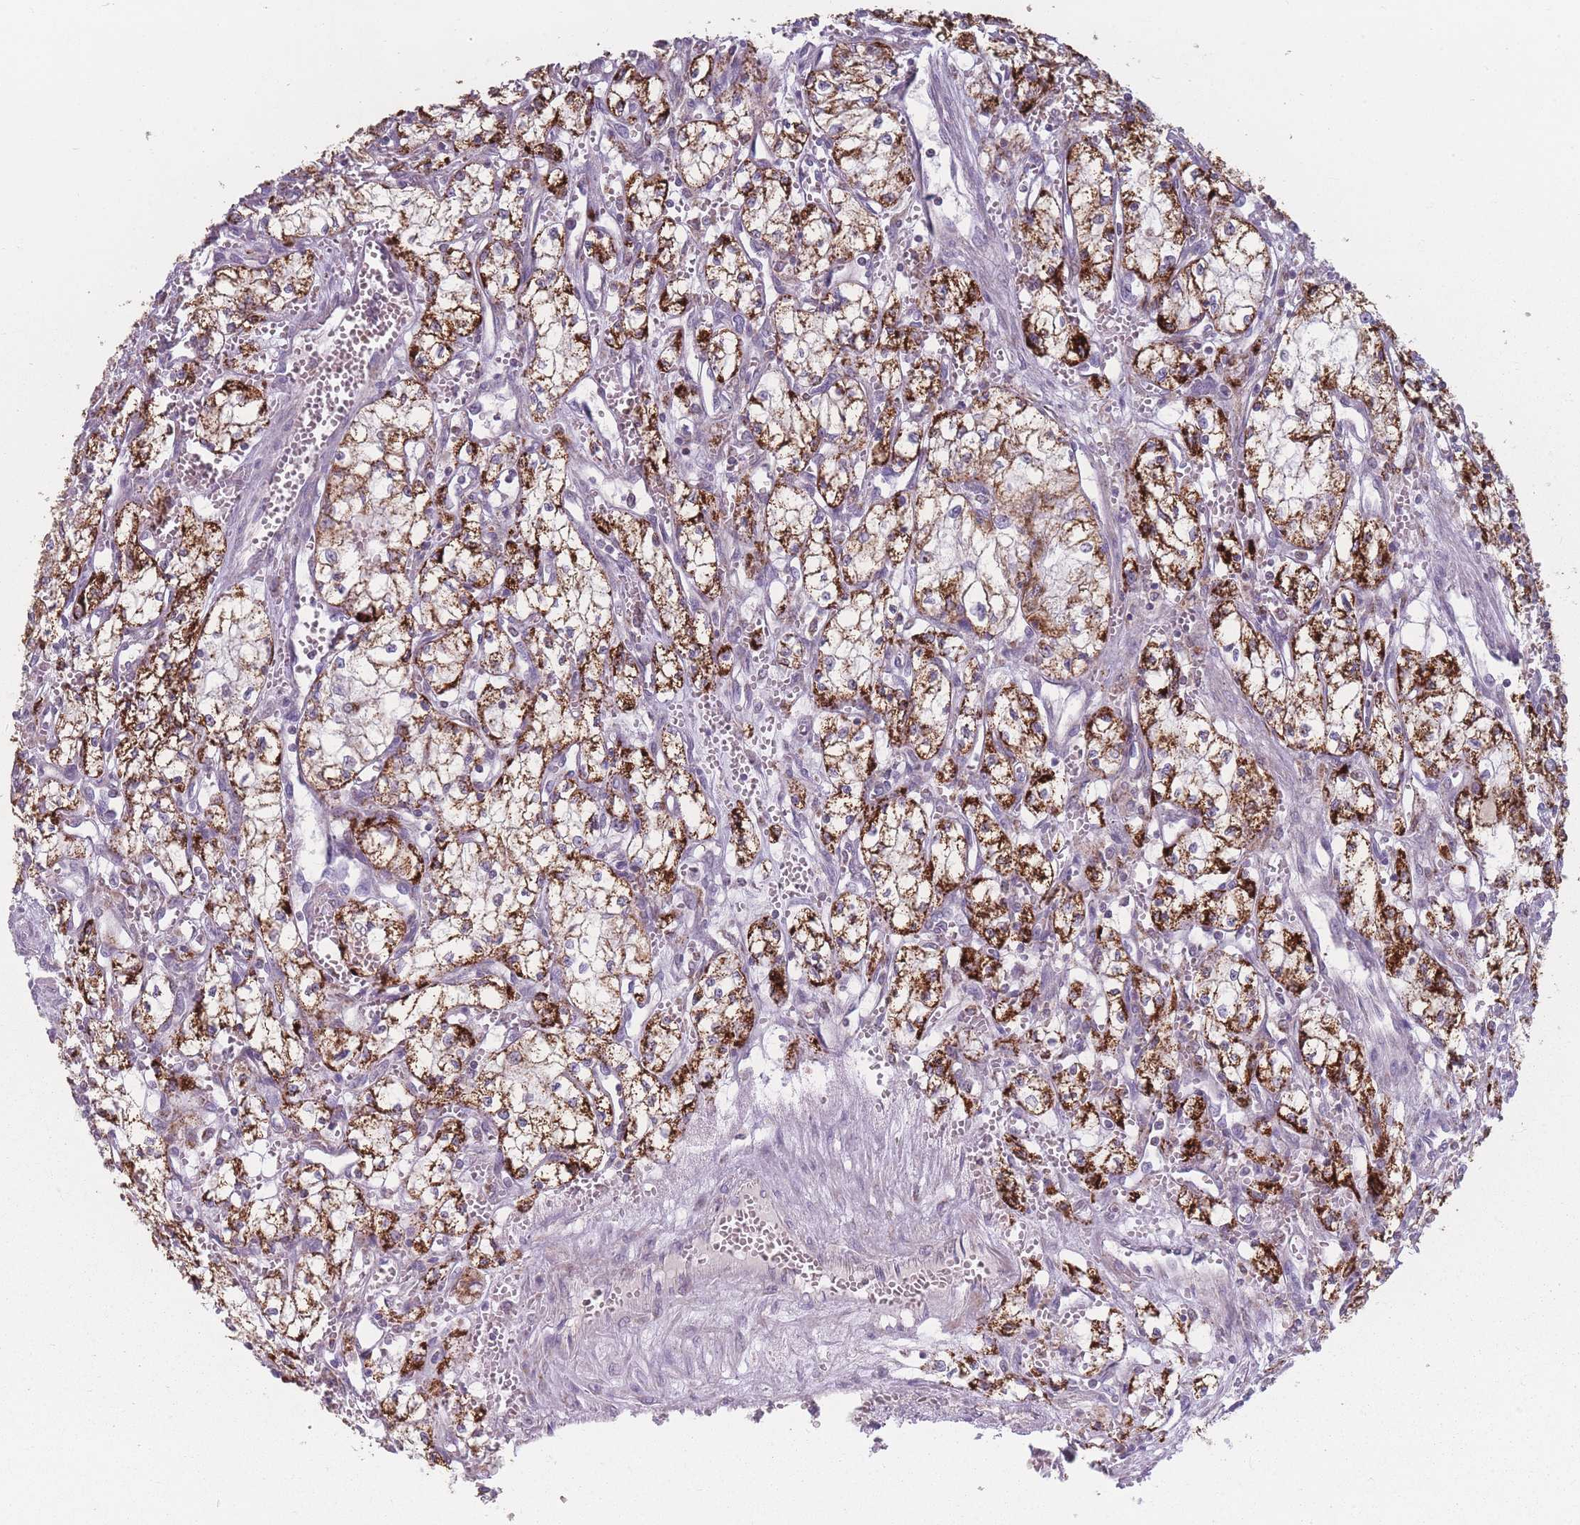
{"staining": {"intensity": "strong", "quantity": ">75%", "location": "cytoplasmic/membranous"}, "tissue": "renal cancer", "cell_type": "Tumor cells", "image_type": "cancer", "snomed": [{"axis": "morphology", "description": "Adenocarcinoma, NOS"}, {"axis": "topography", "description": "Kidney"}], "caption": "The photomicrograph exhibits a brown stain indicating the presence of a protein in the cytoplasmic/membranous of tumor cells in renal adenocarcinoma.", "gene": "PEX11B", "patient": {"sex": "male", "age": 59}}